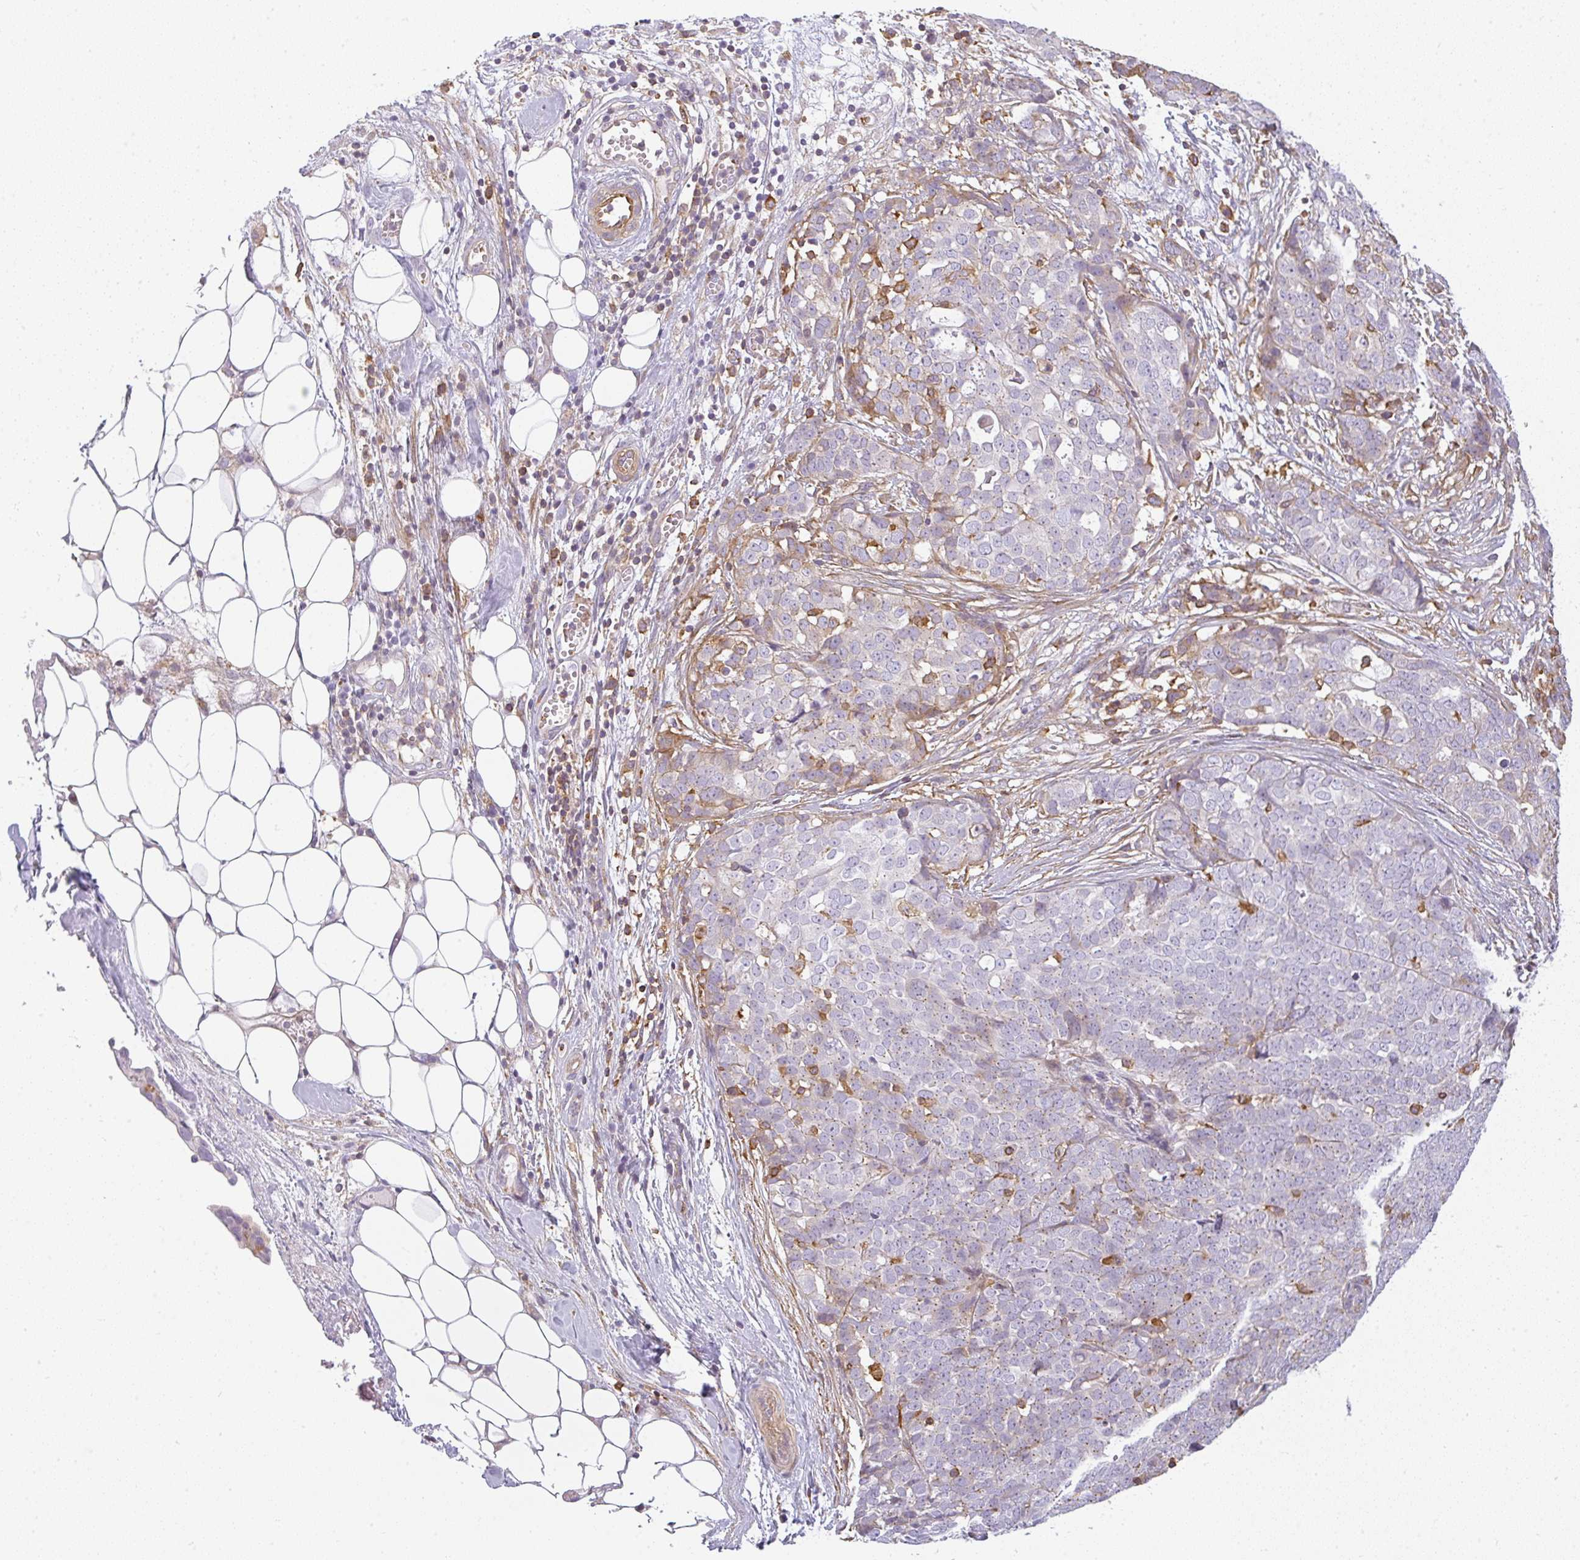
{"staining": {"intensity": "negative", "quantity": "none", "location": "none"}, "tissue": "ovarian cancer", "cell_type": "Tumor cells", "image_type": "cancer", "snomed": [{"axis": "morphology", "description": "Cystadenocarcinoma, serous, NOS"}, {"axis": "topography", "description": "Soft tissue"}, {"axis": "topography", "description": "Ovary"}], "caption": "Ovarian cancer was stained to show a protein in brown. There is no significant expression in tumor cells.", "gene": "SULF1", "patient": {"sex": "female", "age": 57}}